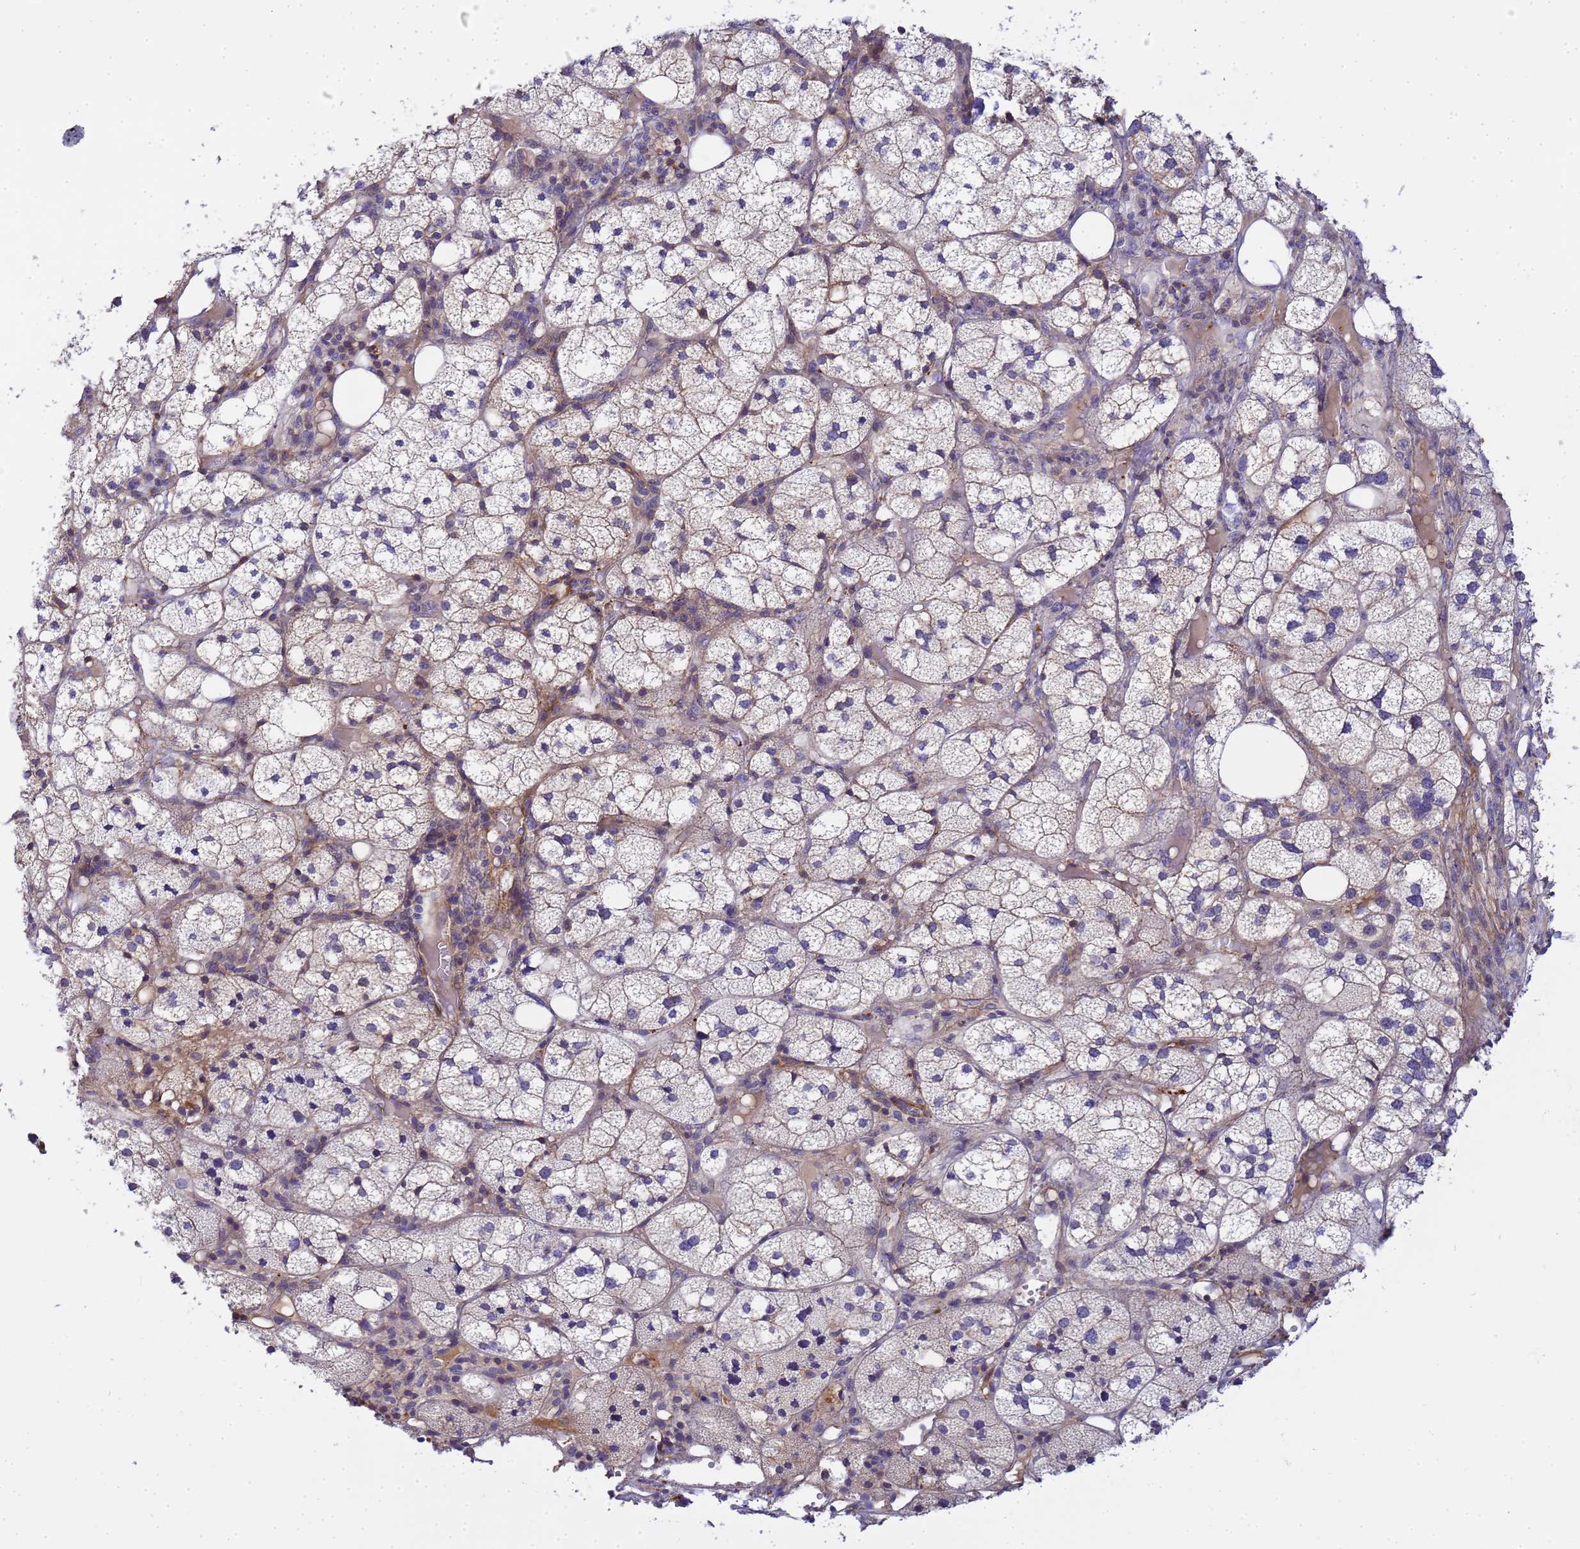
{"staining": {"intensity": "weak", "quantity": "<25%", "location": "cytoplasmic/membranous"}, "tissue": "adrenal gland", "cell_type": "Glandular cells", "image_type": "normal", "snomed": [{"axis": "morphology", "description": "Normal tissue, NOS"}, {"axis": "topography", "description": "Adrenal gland"}], "caption": "Immunohistochemical staining of unremarkable adrenal gland reveals no significant expression in glandular cells.", "gene": "MYL10", "patient": {"sex": "female", "age": 61}}